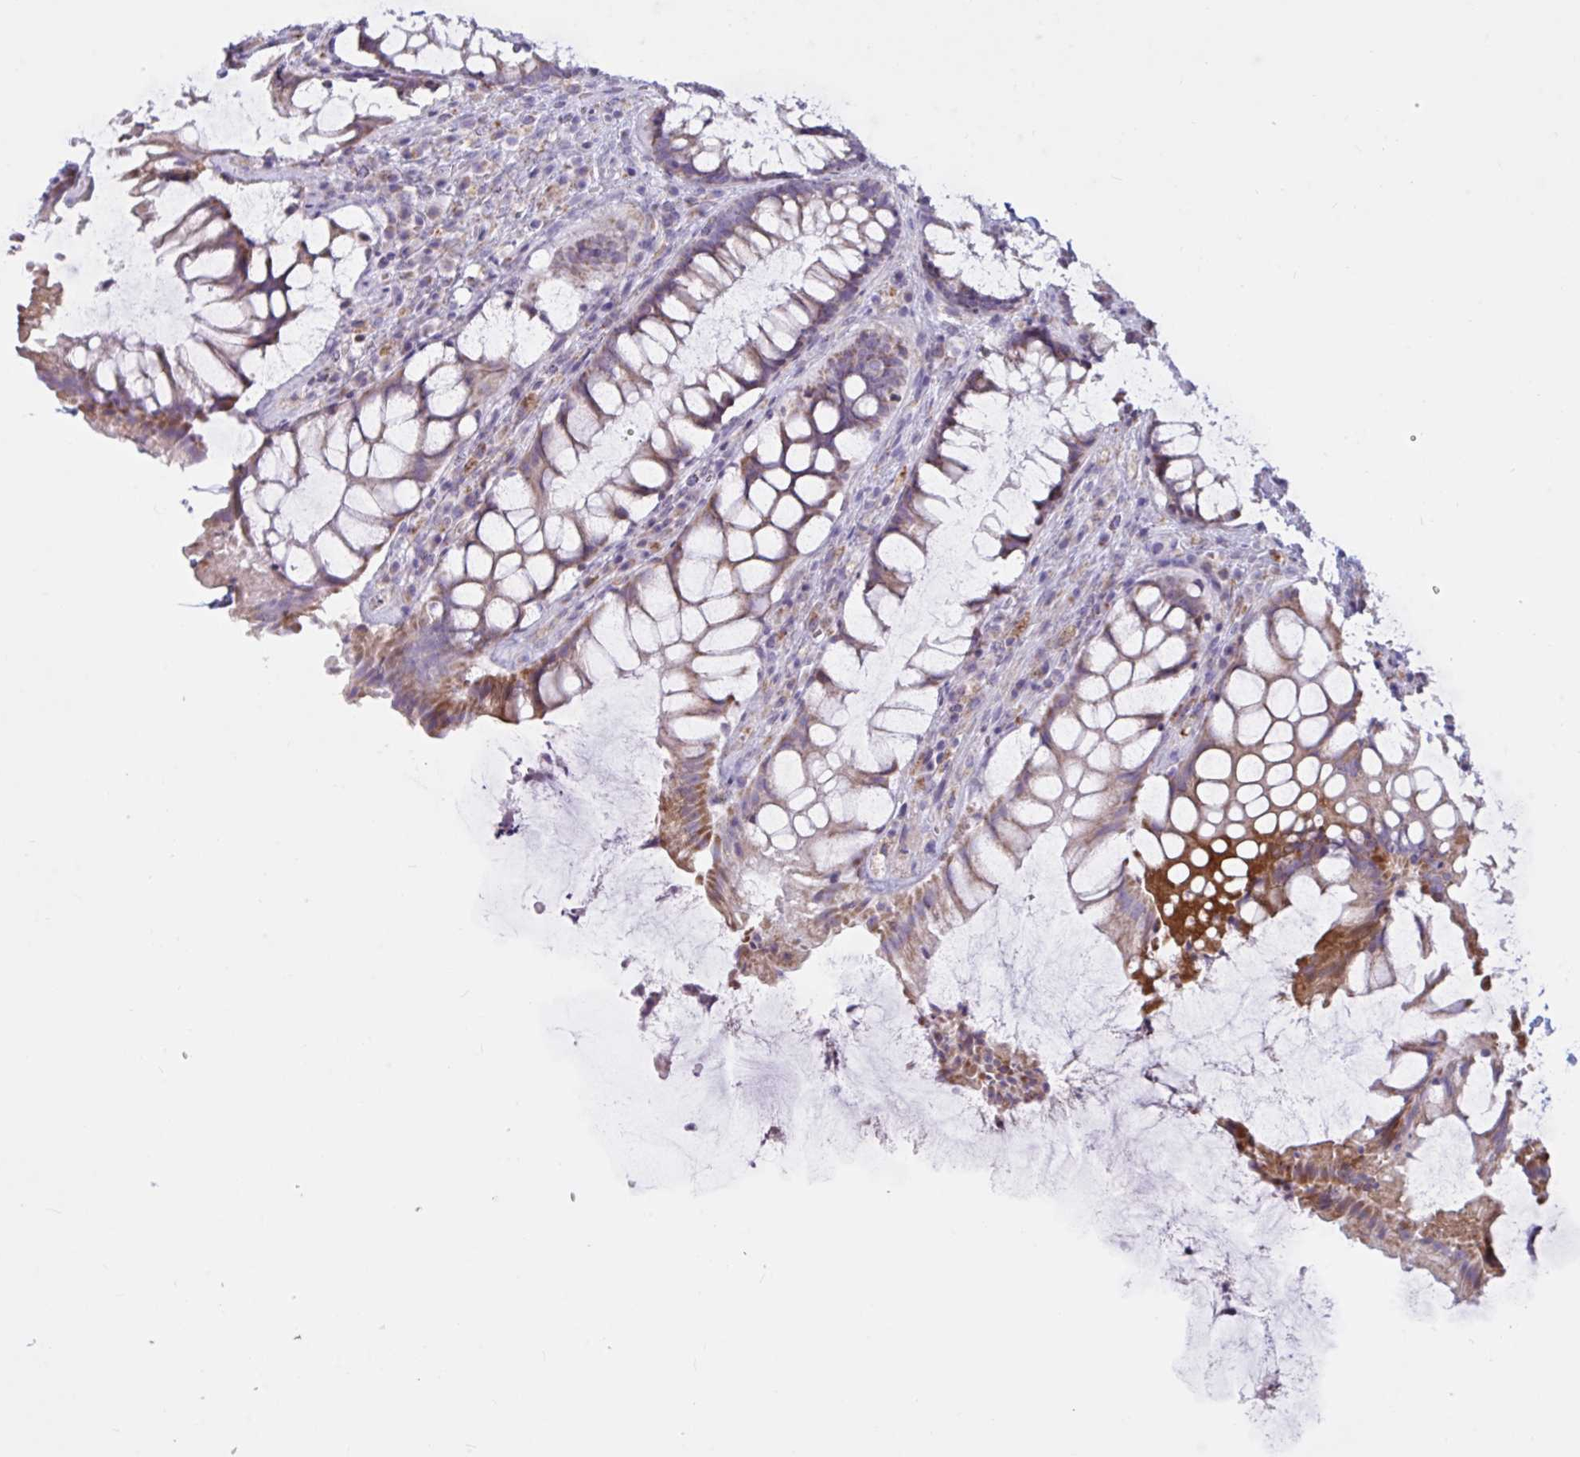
{"staining": {"intensity": "moderate", "quantity": "25%-75%", "location": "cytoplasmic/membranous"}, "tissue": "rectum", "cell_type": "Glandular cells", "image_type": "normal", "snomed": [{"axis": "morphology", "description": "Normal tissue, NOS"}, {"axis": "topography", "description": "Rectum"}], "caption": "The micrograph shows a brown stain indicating the presence of a protein in the cytoplasmic/membranous of glandular cells in rectum.", "gene": "ATG9A", "patient": {"sex": "female", "age": 58}}